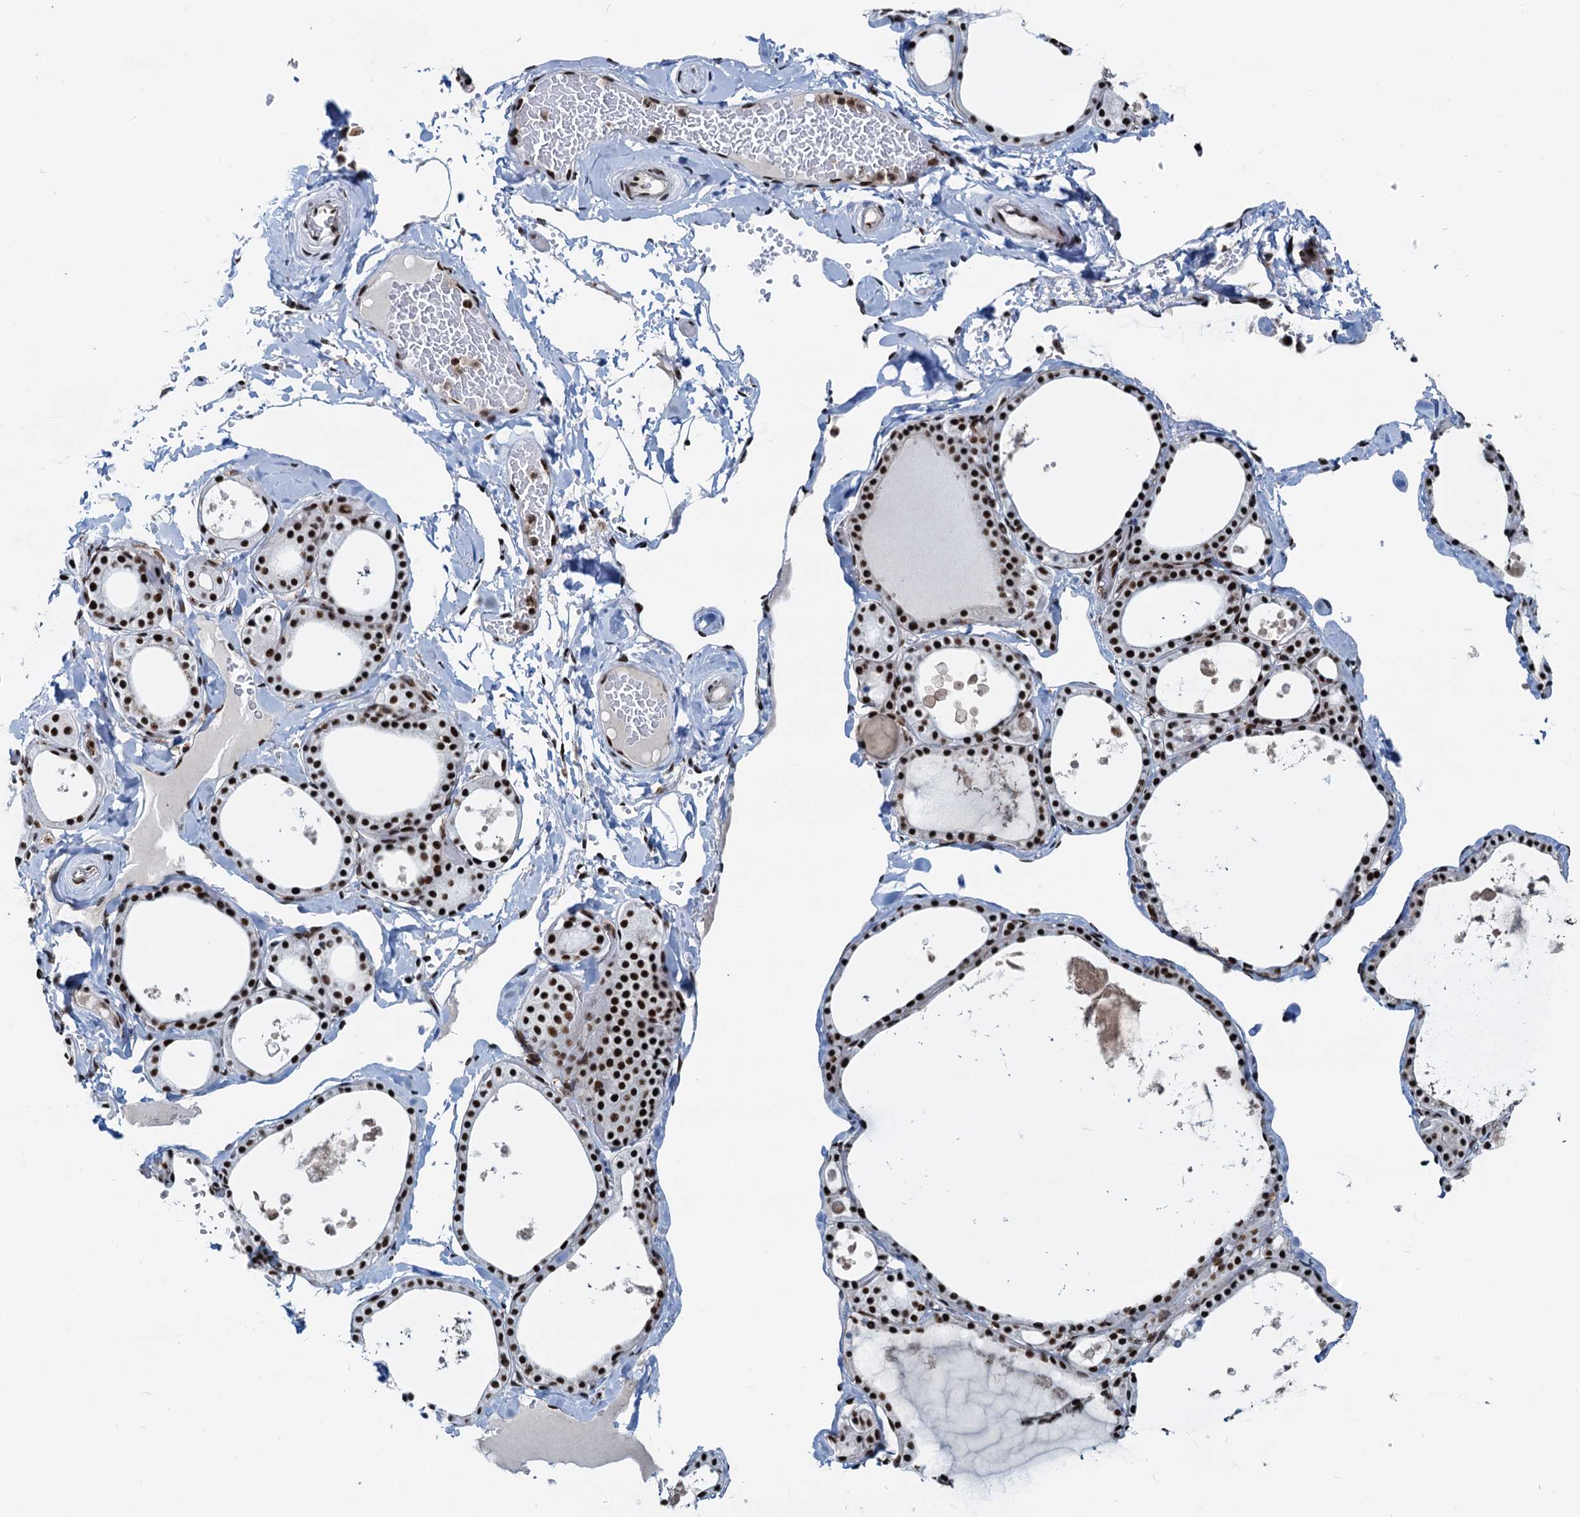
{"staining": {"intensity": "strong", "quantity": ">75%", "location": "nuclear"}, "tissue": "thyroid gland", "cell_type": "Glandular cells", "image_type": "normal", "snomed": [{"axis": "morphology", "description": "Normal tissue, NOS"}, {"axis": "topography", "description": "Thyroid gland"}], "caption": "Strong nuclear staining for a protein is present in approximately >75% of glandular cells of unremarkable thyroid gland using immunohistochemistry.", "gene": "RBM26", "patient": {"sex": "male", "age": 56}}